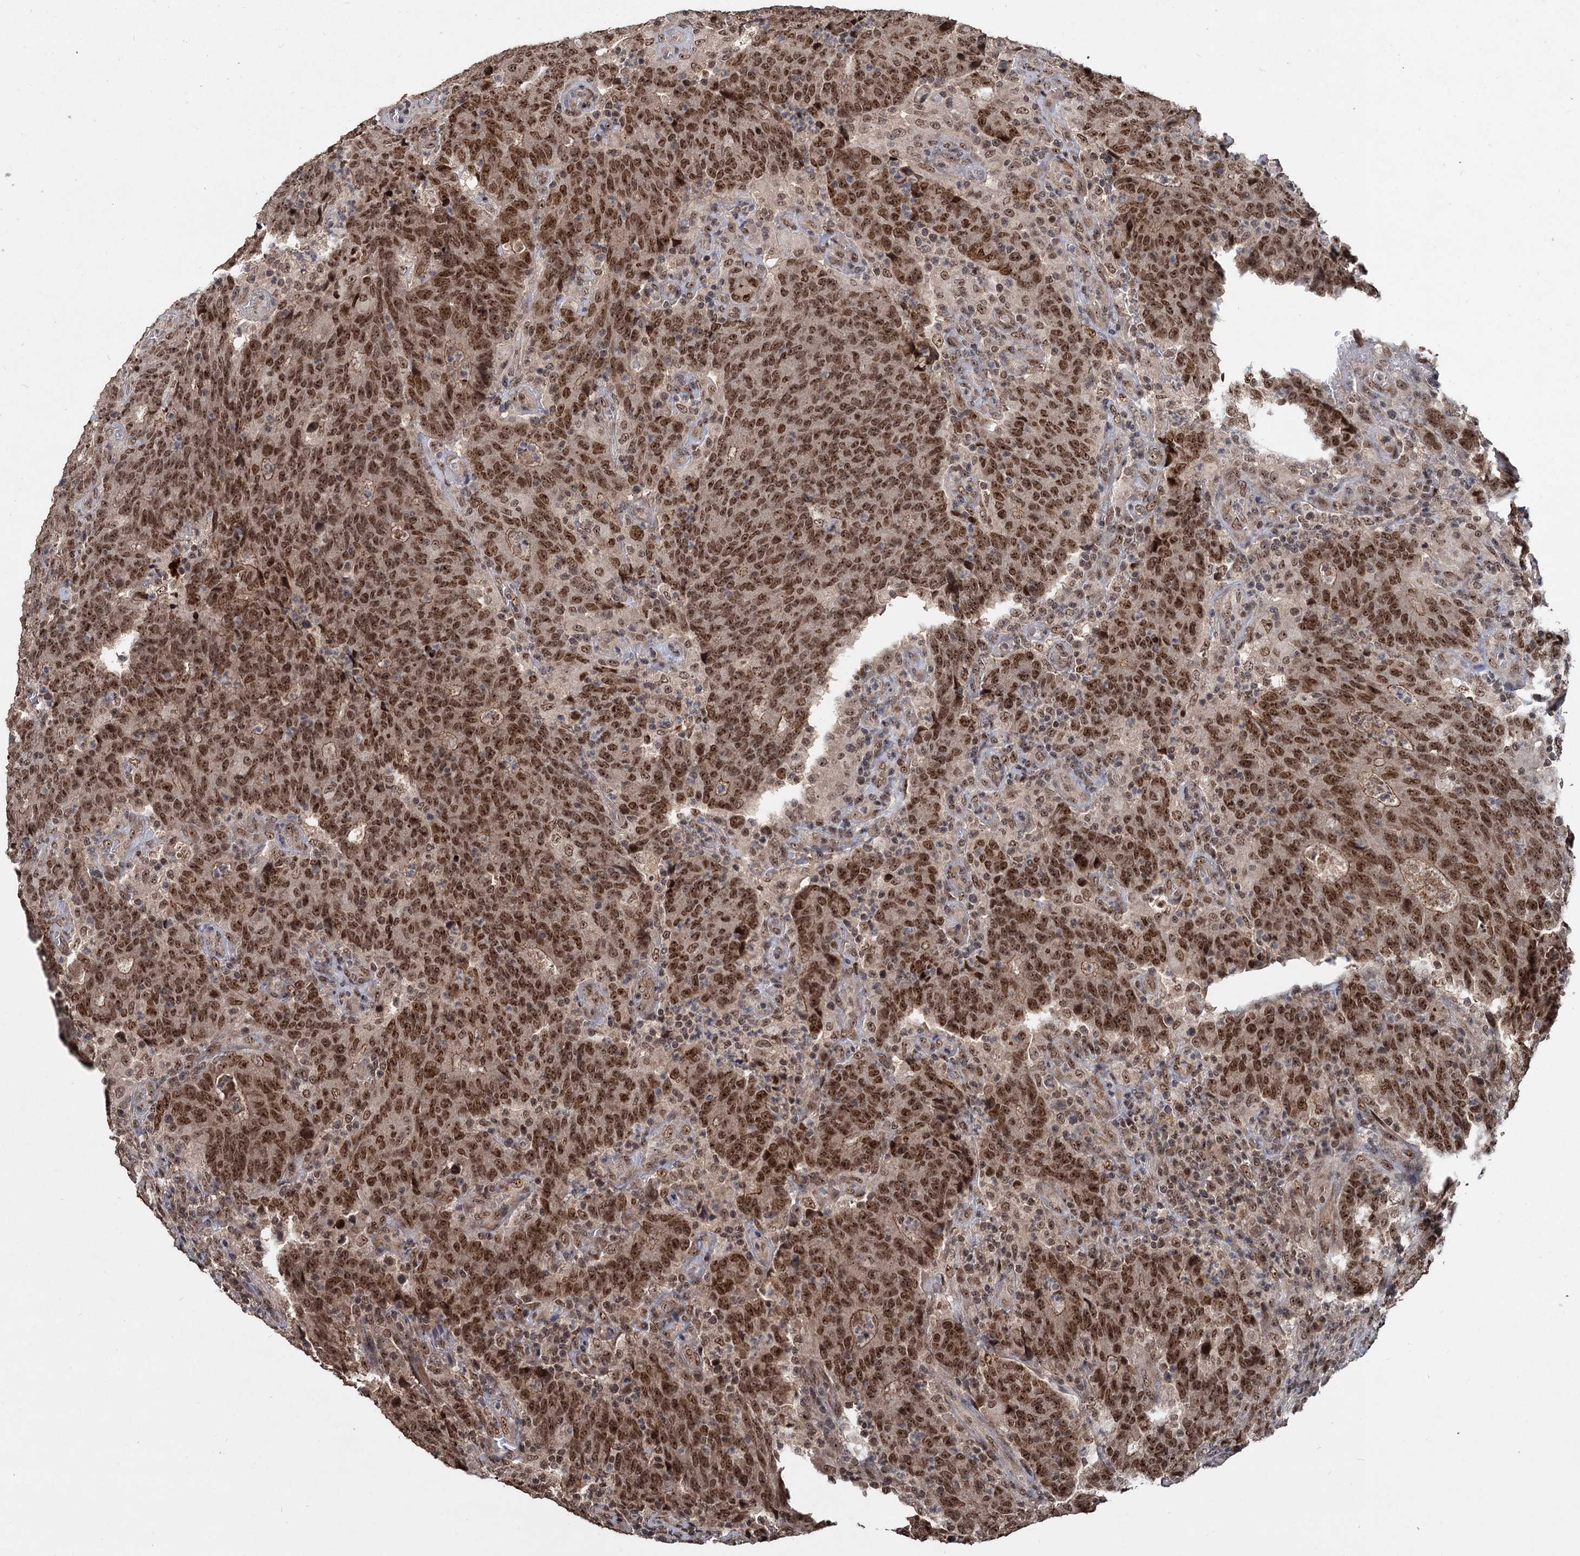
{"staining": {"intensity": "moderate", "quantity": ">75%", "location": "cytoplasmic/membranous,nuclear"}, "tissue": "colorectal cancer", "cell_type": "Tumor cells", "image_type": "cancer", "snomed": [{"axis": "morphology", "description": "Adenocarcinoma, NOS"}, {"axis": "topography", "description": "Colon"}], "caption": "Human colorectal cancer stained with a brown dye shows moderate cytoplasmic/membranous and nuclear positive positivity in about >75% of tumor cells.", "gene": "FAM216B", "patient": {"sex": "female", "age": 75}}